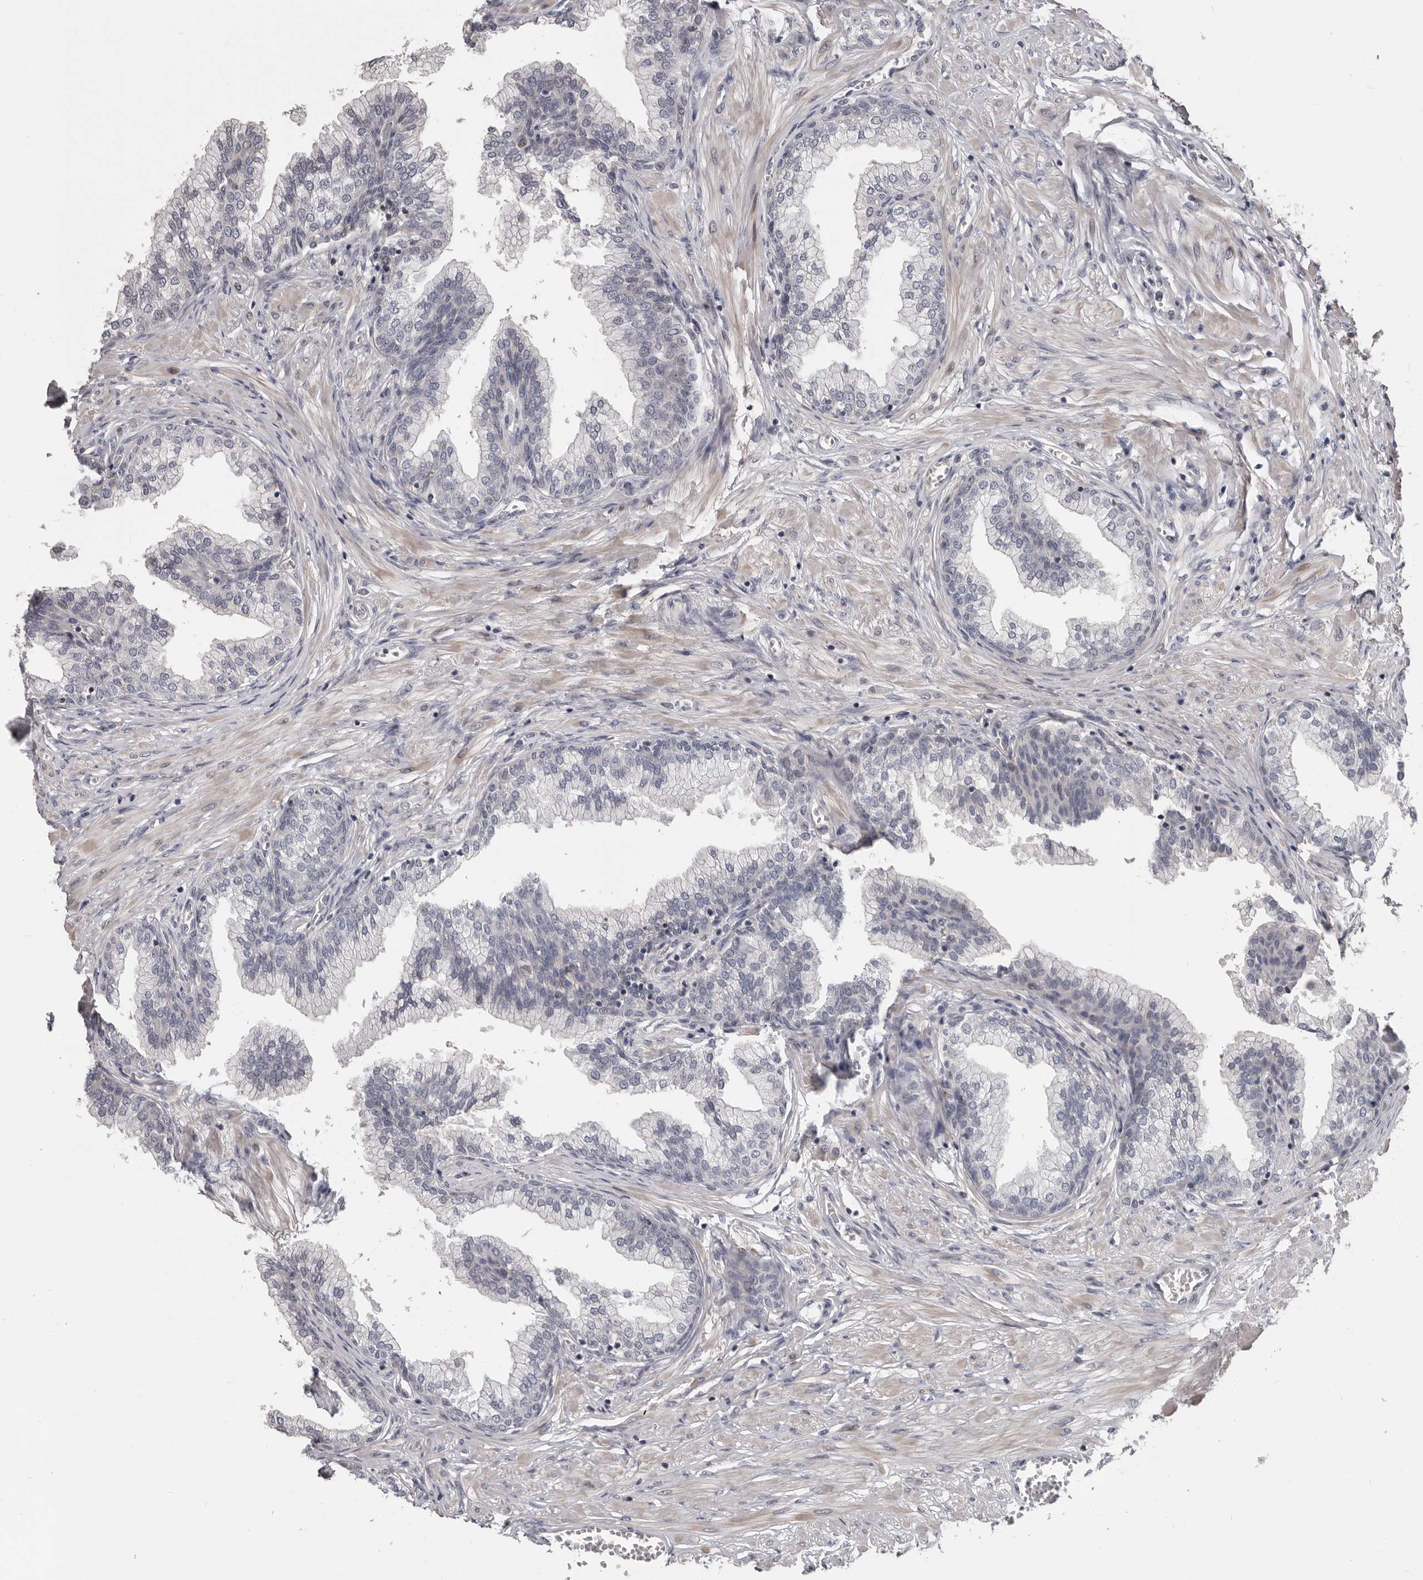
{"staining": {"intensity": "negative", "quantity": "none", "location": "none"}, "tissue": "prostate", "cell_type": "Glandular cells", "image_type": "normal", "snomed": [{"axis": "morphology", "description": "Normal tissue, NOS"}, {"axis": "morphology", "description": "Urothelial carcinoma, Low grade"}, {"axis": "topography", "description": "Urinary bladder"}, {"axis": "topography", "description": "Prostate"}], "caption": "IHC photomicrograph of normal prostate stained for a protein (brown), which demonstrates no staining in glandular cells.", "gene": "RNF217", "patient": {"sex": "male", "age": 60}}